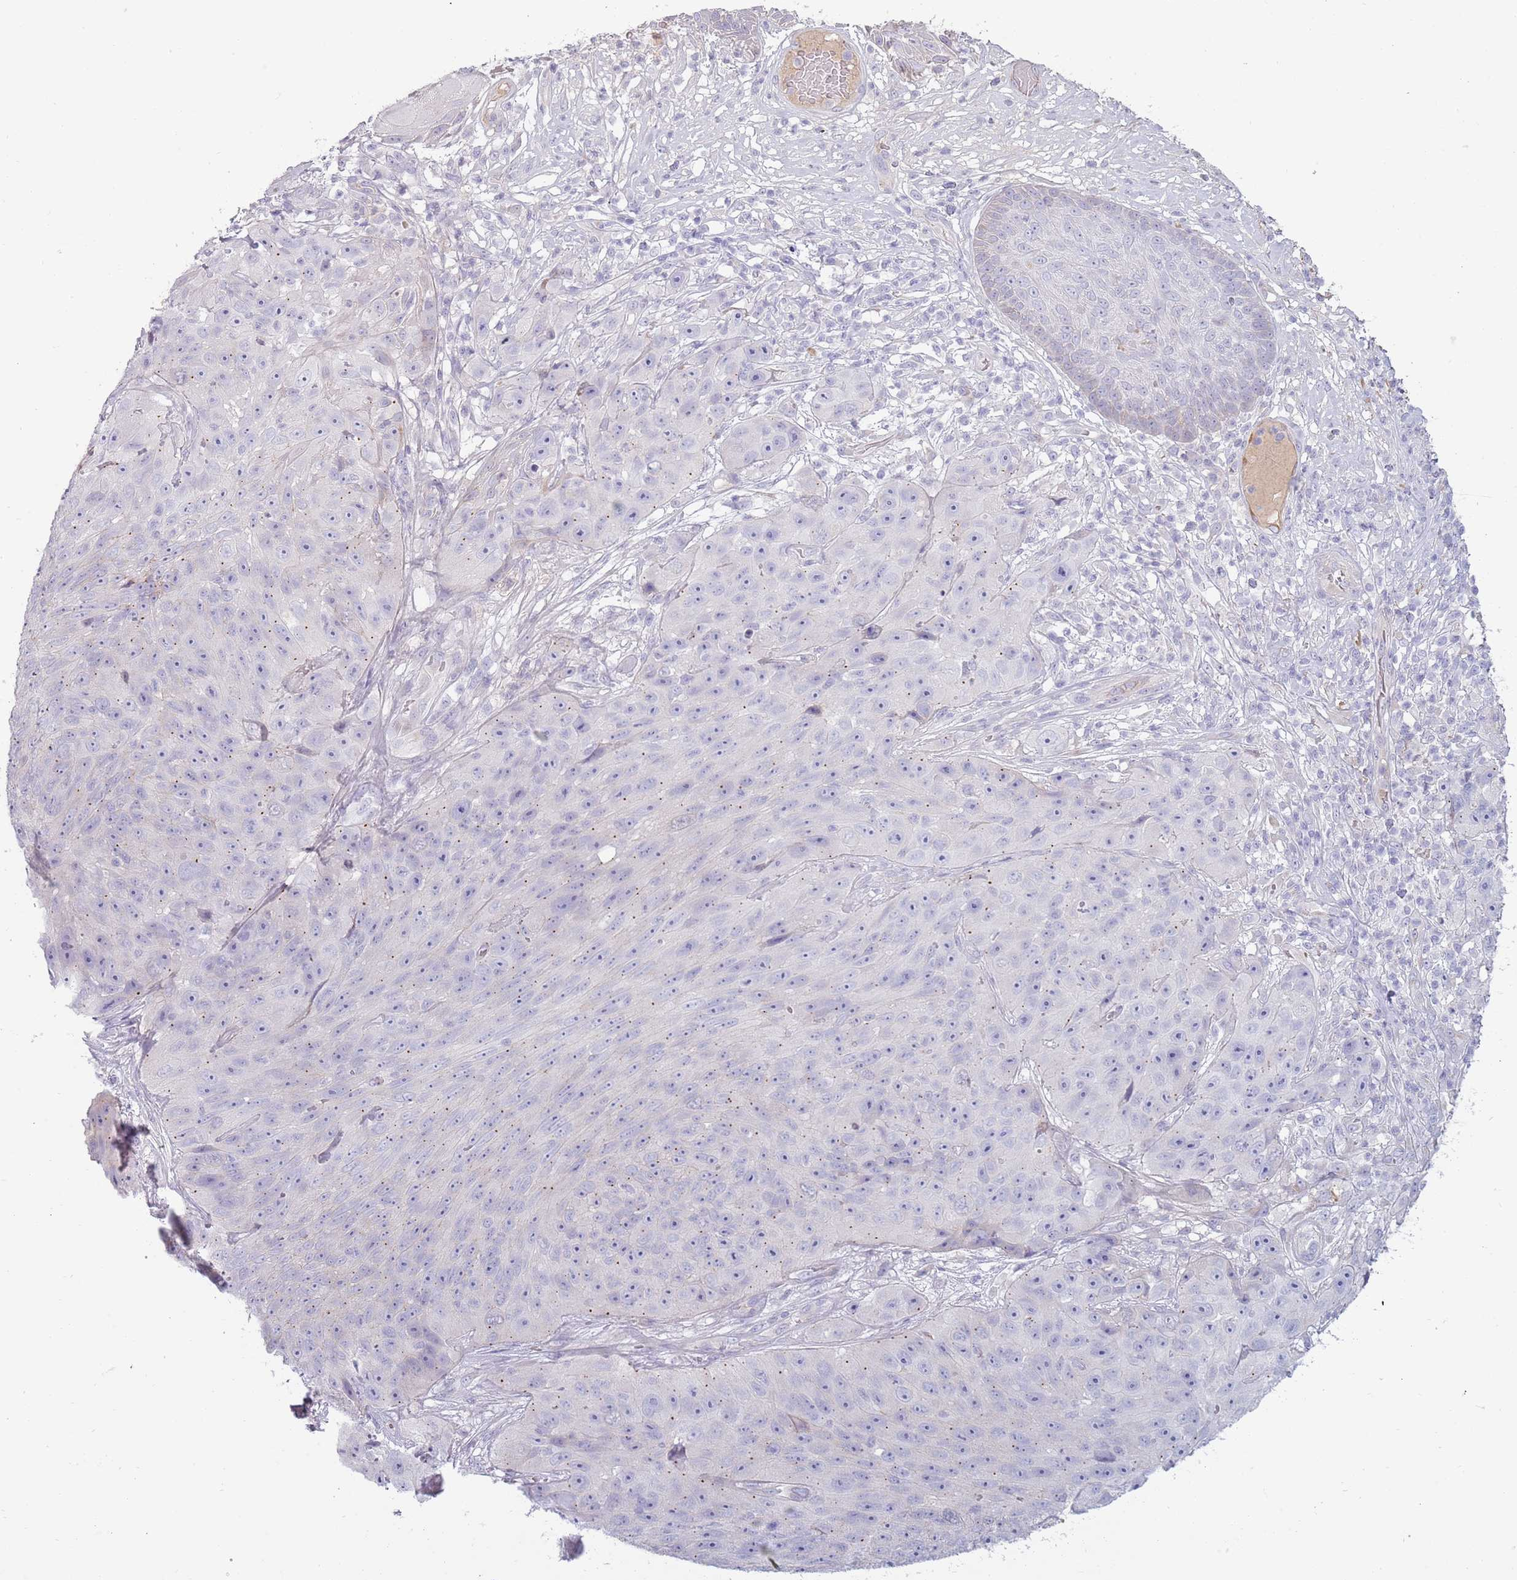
{"staining": {"intensity": "negative", "quantity": "none", "location": "none"}, "tissue": "skin cancer", "cell_type": "Tumor cells", "image_type": "cancer", "snomed": [{"axis": "morphology", "description": "Squamous cell carcinoma, NOS"}, {"axis": "topography", "description": "Skin"}], "caption": "Immunohistochemistry (IHC) of skin cancer reveals no staining in tumor cells.", "gene": "TNFRSF6B", "patient": {"sex": "female", "age": 87}}